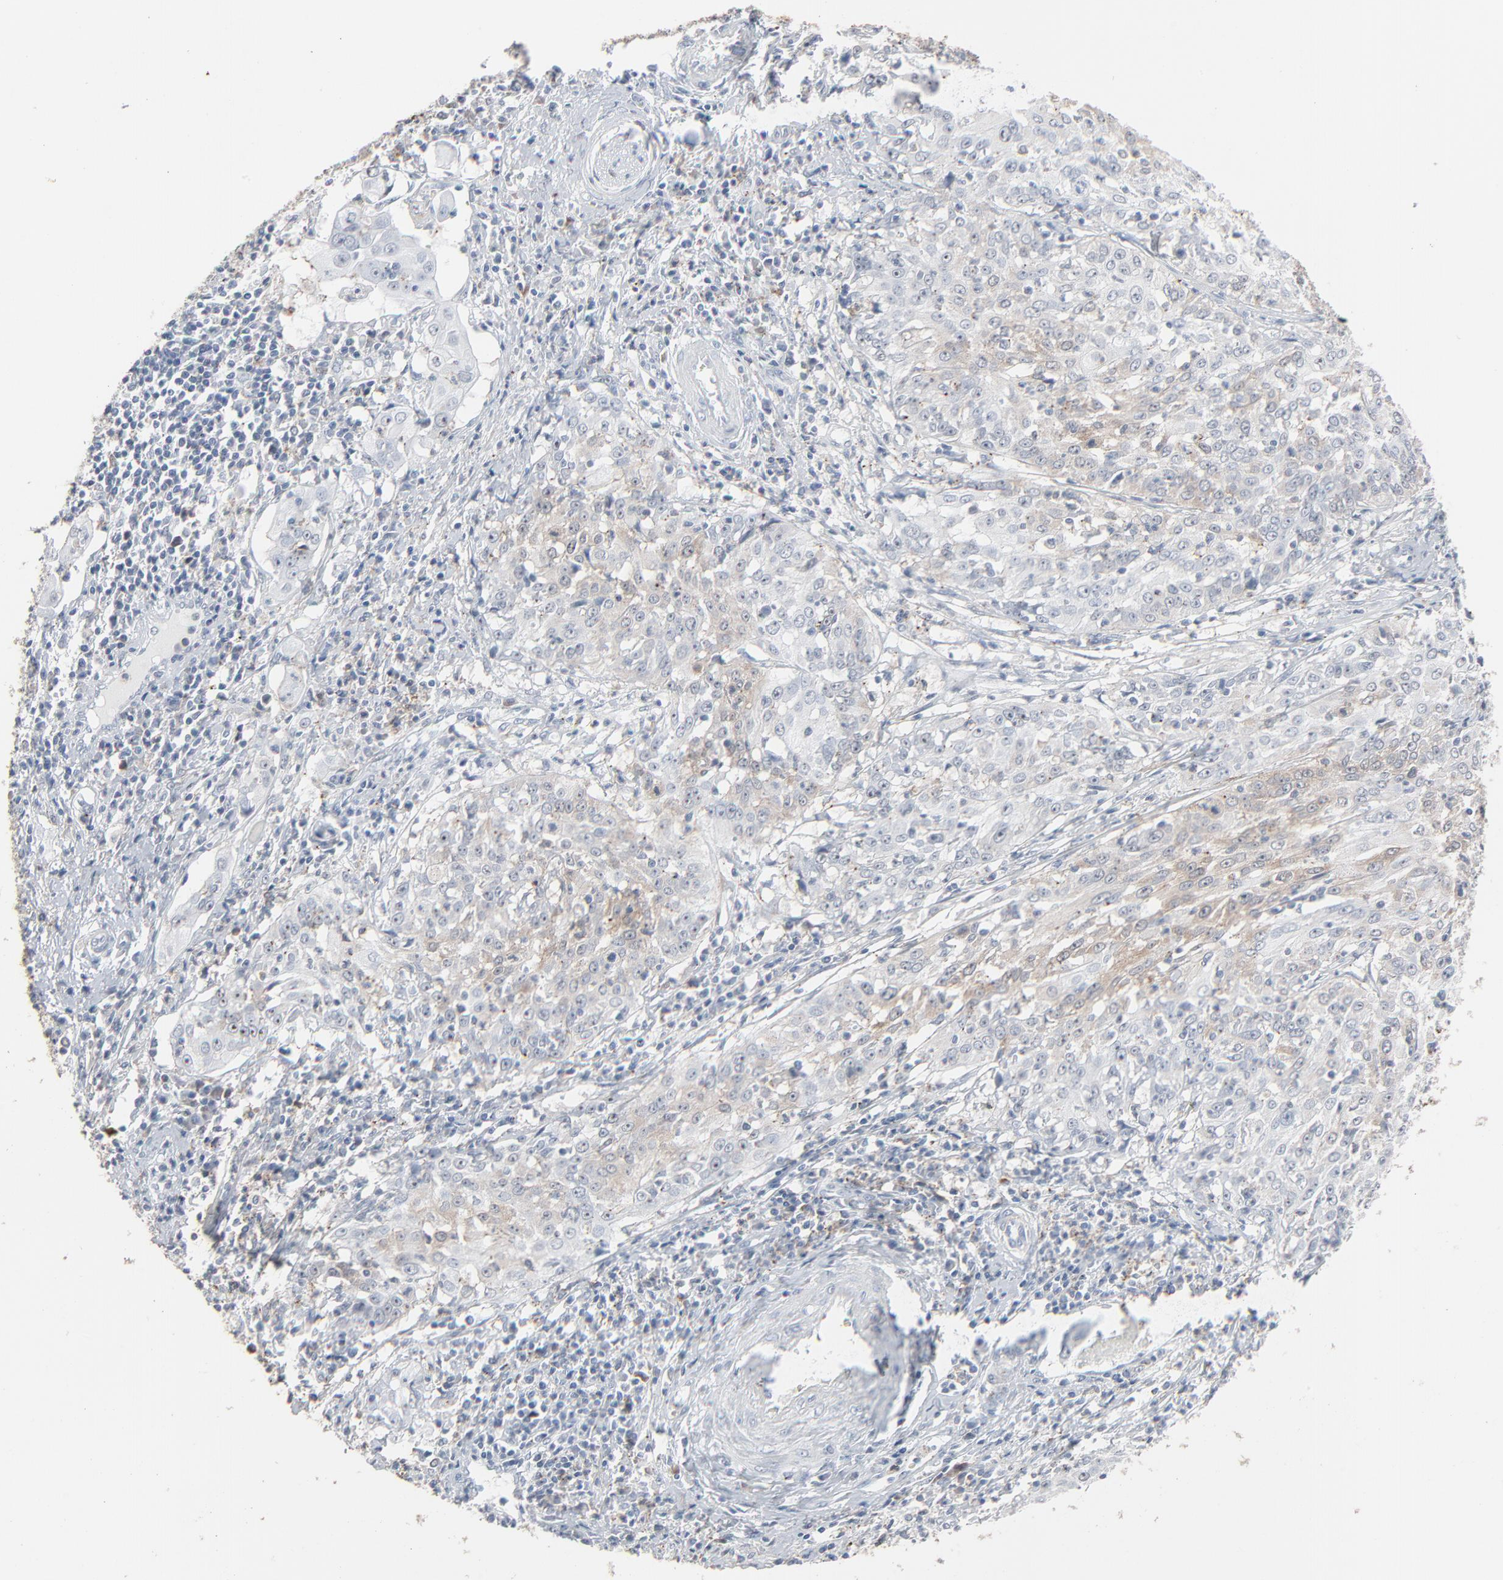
{"staining": {"intensity": "weak", "quantity": "25%-75%", "location": "cytoplasmic/membranous"}, "tissue": "cervical cancer", "cell_type": "Tumor cells", "image_type": "cancer", "snomed": [{"axis": "morphology", "description": "Squamous cell carcinoma, NOS"}, {"axis": "topography", "description": "Cervix"}], "caption": "IHC histopathology image of neoplastic tissue: human cervical squamous cell carcinoma stained using IHC exhibits low levels of weak protein expression localized specifically in the cytoplasmic/membranous of tumor cells, appearing as a cytoplasmic/membranous brown color.", "gene": "PHGDH", "patient": {"sex": "female", "age": 39}}